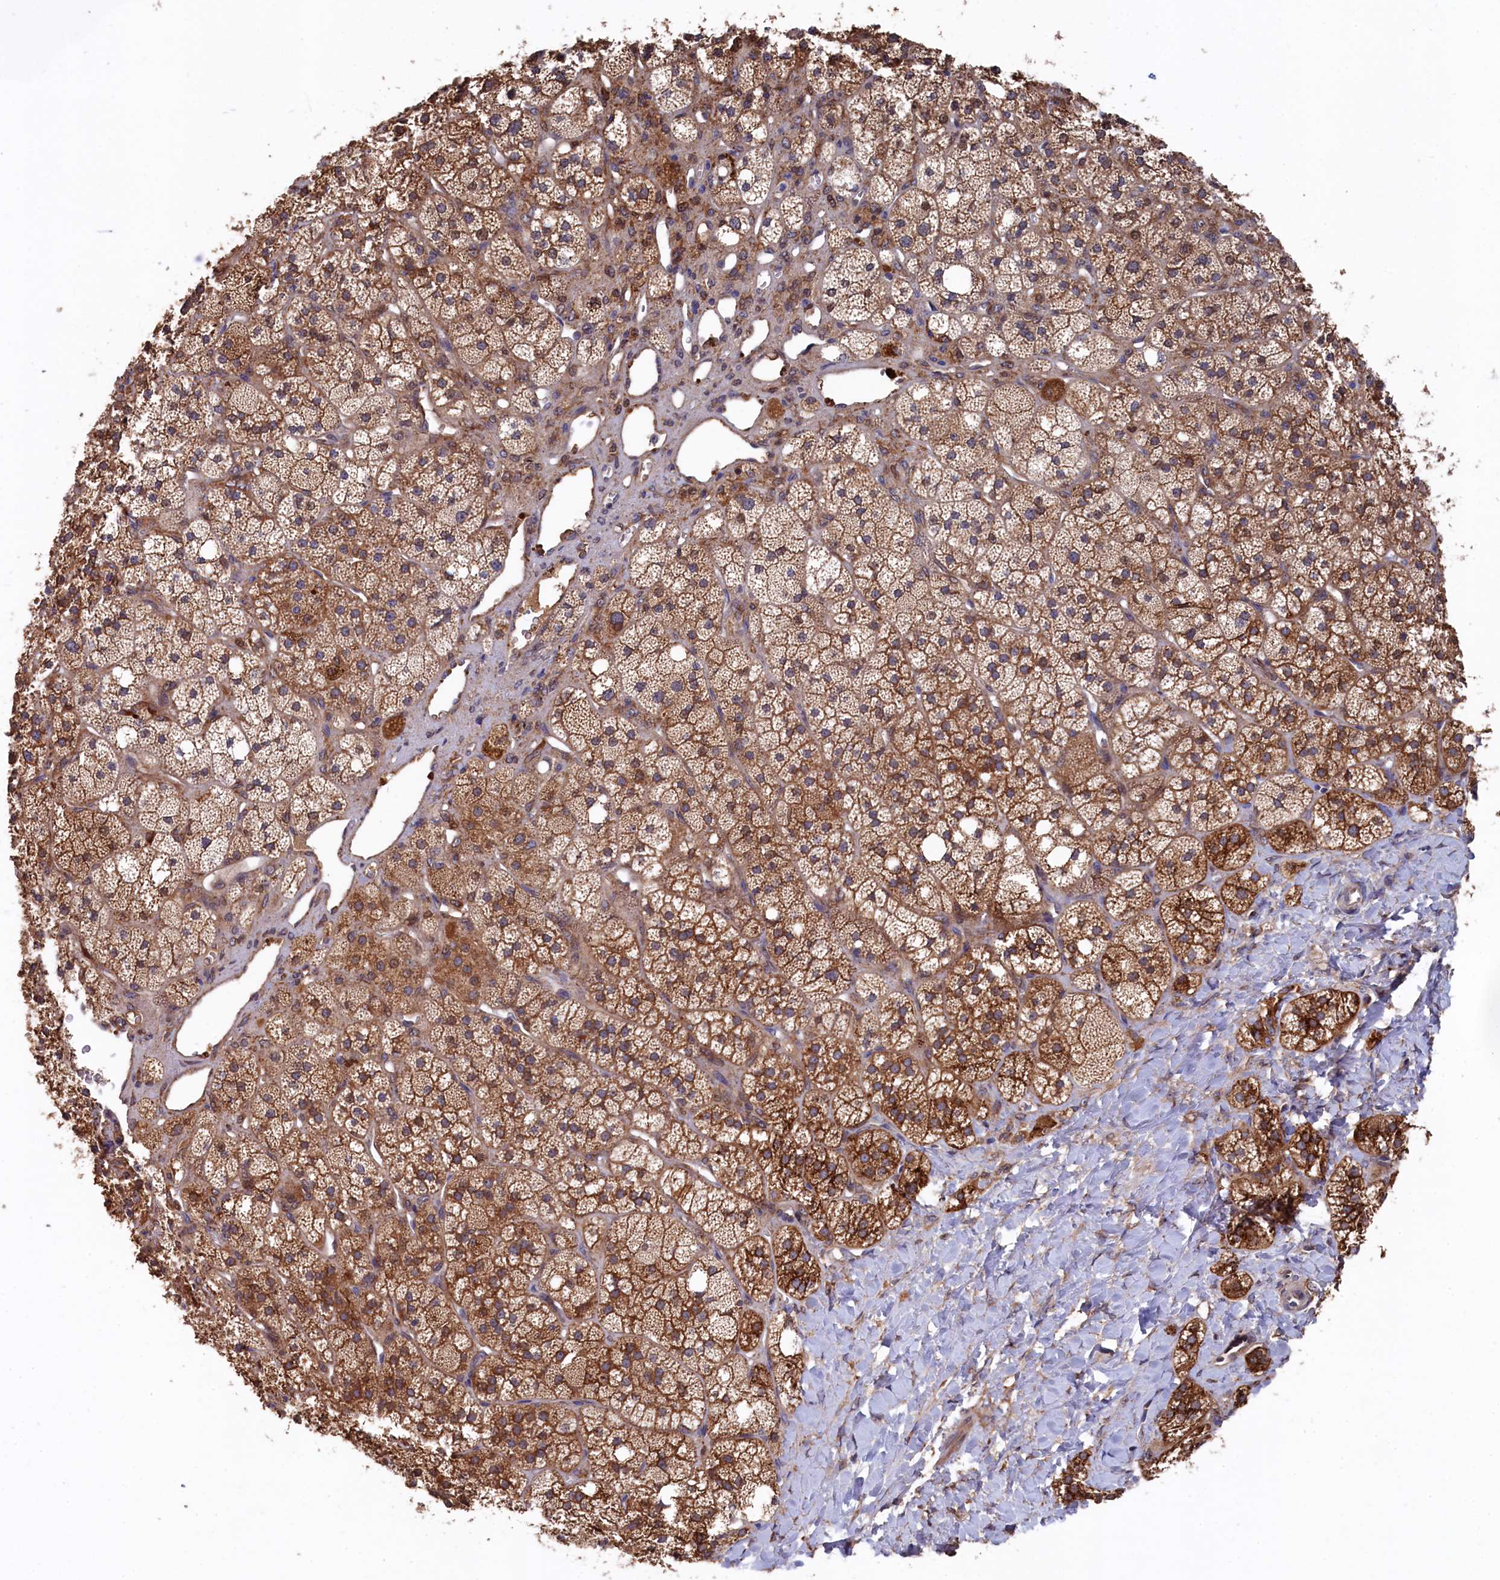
{"staining": {"intensity": "strong", "quantity": ">75%", "location": "cytoplasmic/membranous"}, "tissue": "adrenal gland", "cell_type": "Glandular cells", "image_type": "normal", "snomed": [{"axis": "morphology", "description": "Normal tissue, NOS"}, {"axis": "topography", "description": "Adrenal gland"}], "caption": "Immunohistochemical staining of benign adrenal gland shows strong cytoplasmic/membranous protein expression in about >75% of glandular cells. (brown staining indicates protein expression, while blue staining denotes nuclei).", "gene": "SLC12A4", "patient": {"sex": "male", "age": 61}}